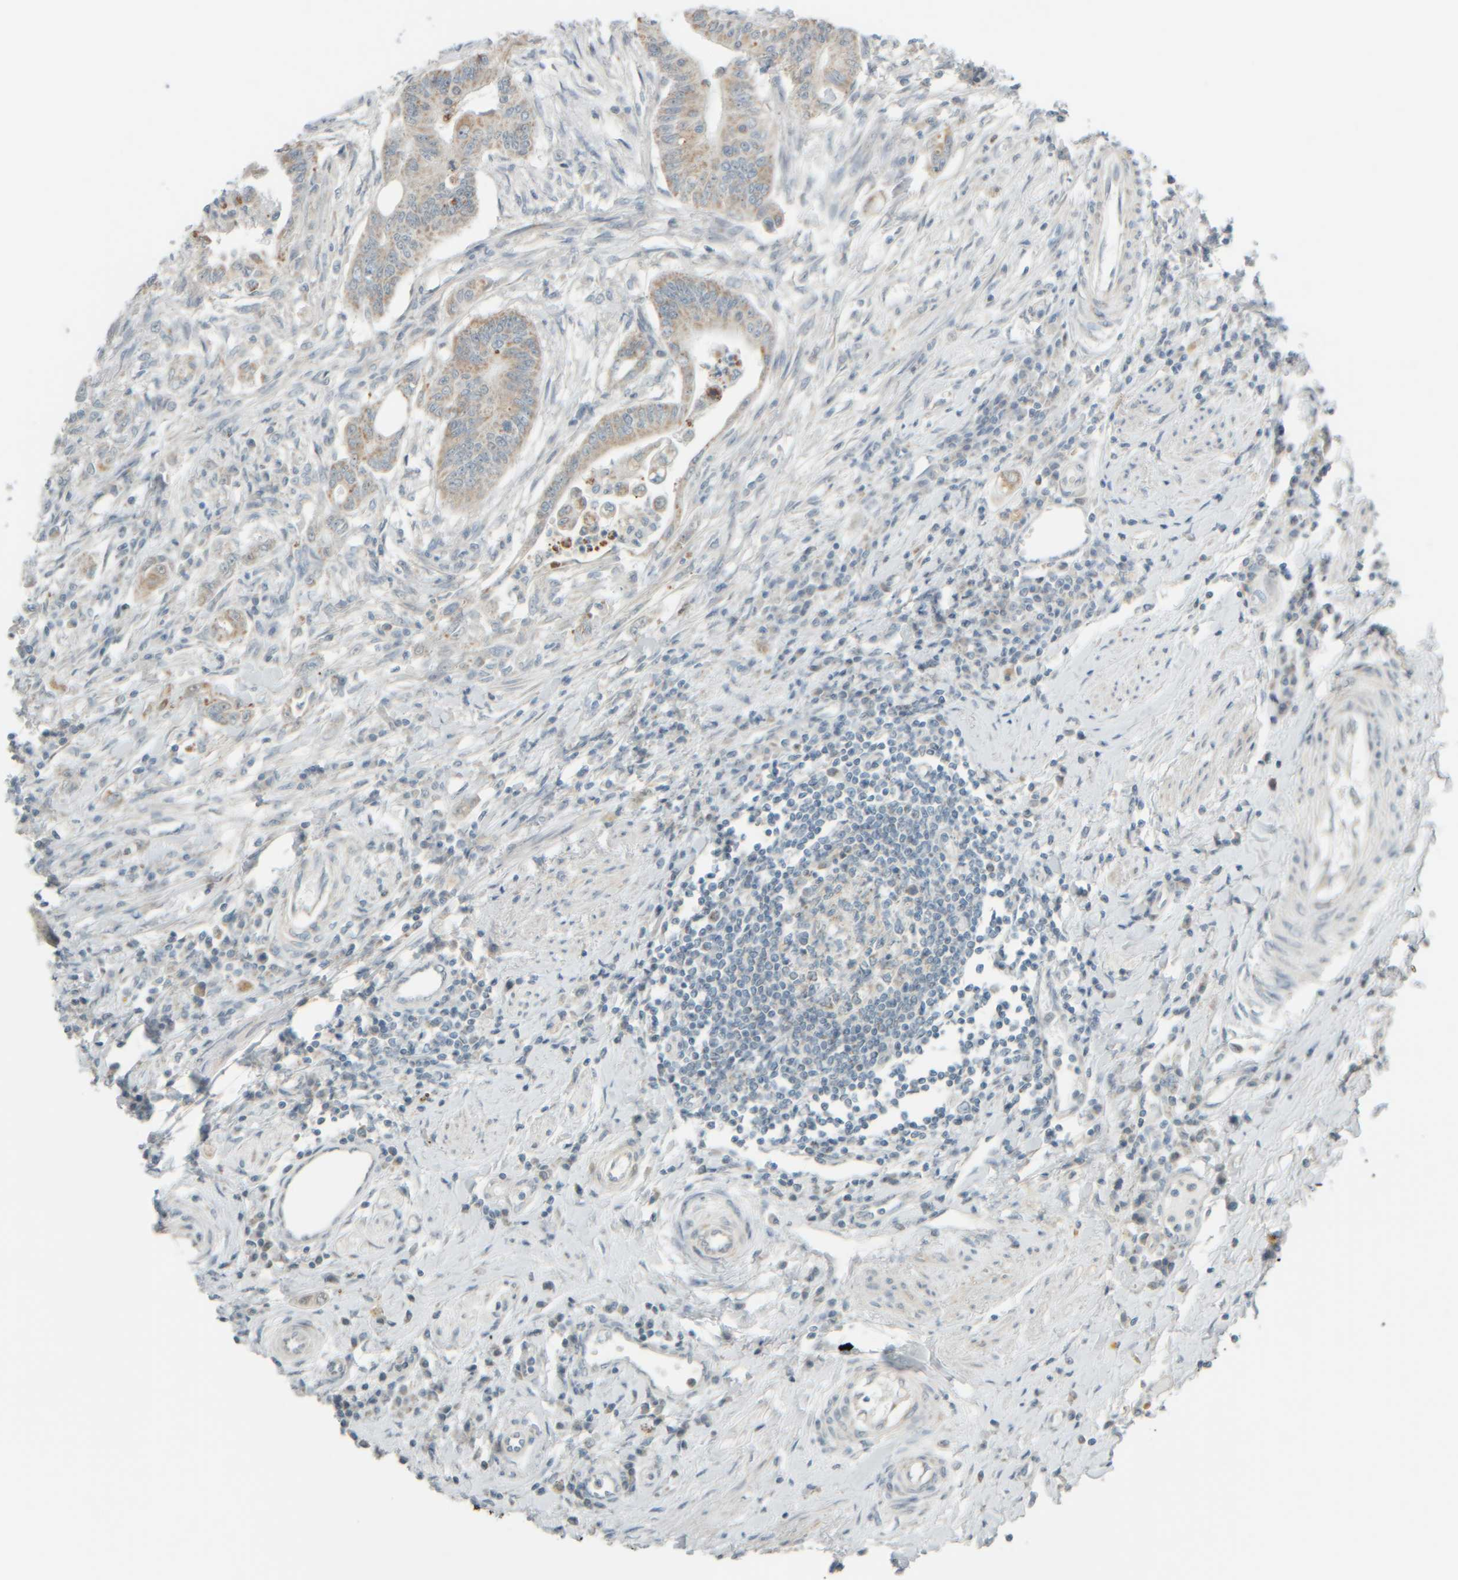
{"staining": {"intensity": "weak", "quantity": ">75%", "location": "cytoplasmic/membranous"}, "tissue": "colorectal cancer", "cell_type": "Tumor cells", "image_type": "cancer", "snomed": [{"axis": "morphology", "description": "Adenoma, NOS"}, {"axis": "morphology", "description": "Adenocarcinoma, NOS"}, {"axis": "topography", "description": "Colon"}], "caption": "Protein expression analysis of adenoma (colorectal) shows weak cytoplasmic/membranous positivity in about >75% of tumor cells. The staining was performed using DAB (3,3'-diaminobenzidine) to visualize the protein expression in brown, while the nuclei were stained in blue with hematoxylin (Magnification: 20x).", "gene": "PTGES3L-AARSD1", "patient": {"sex": "male", "age": 79}}